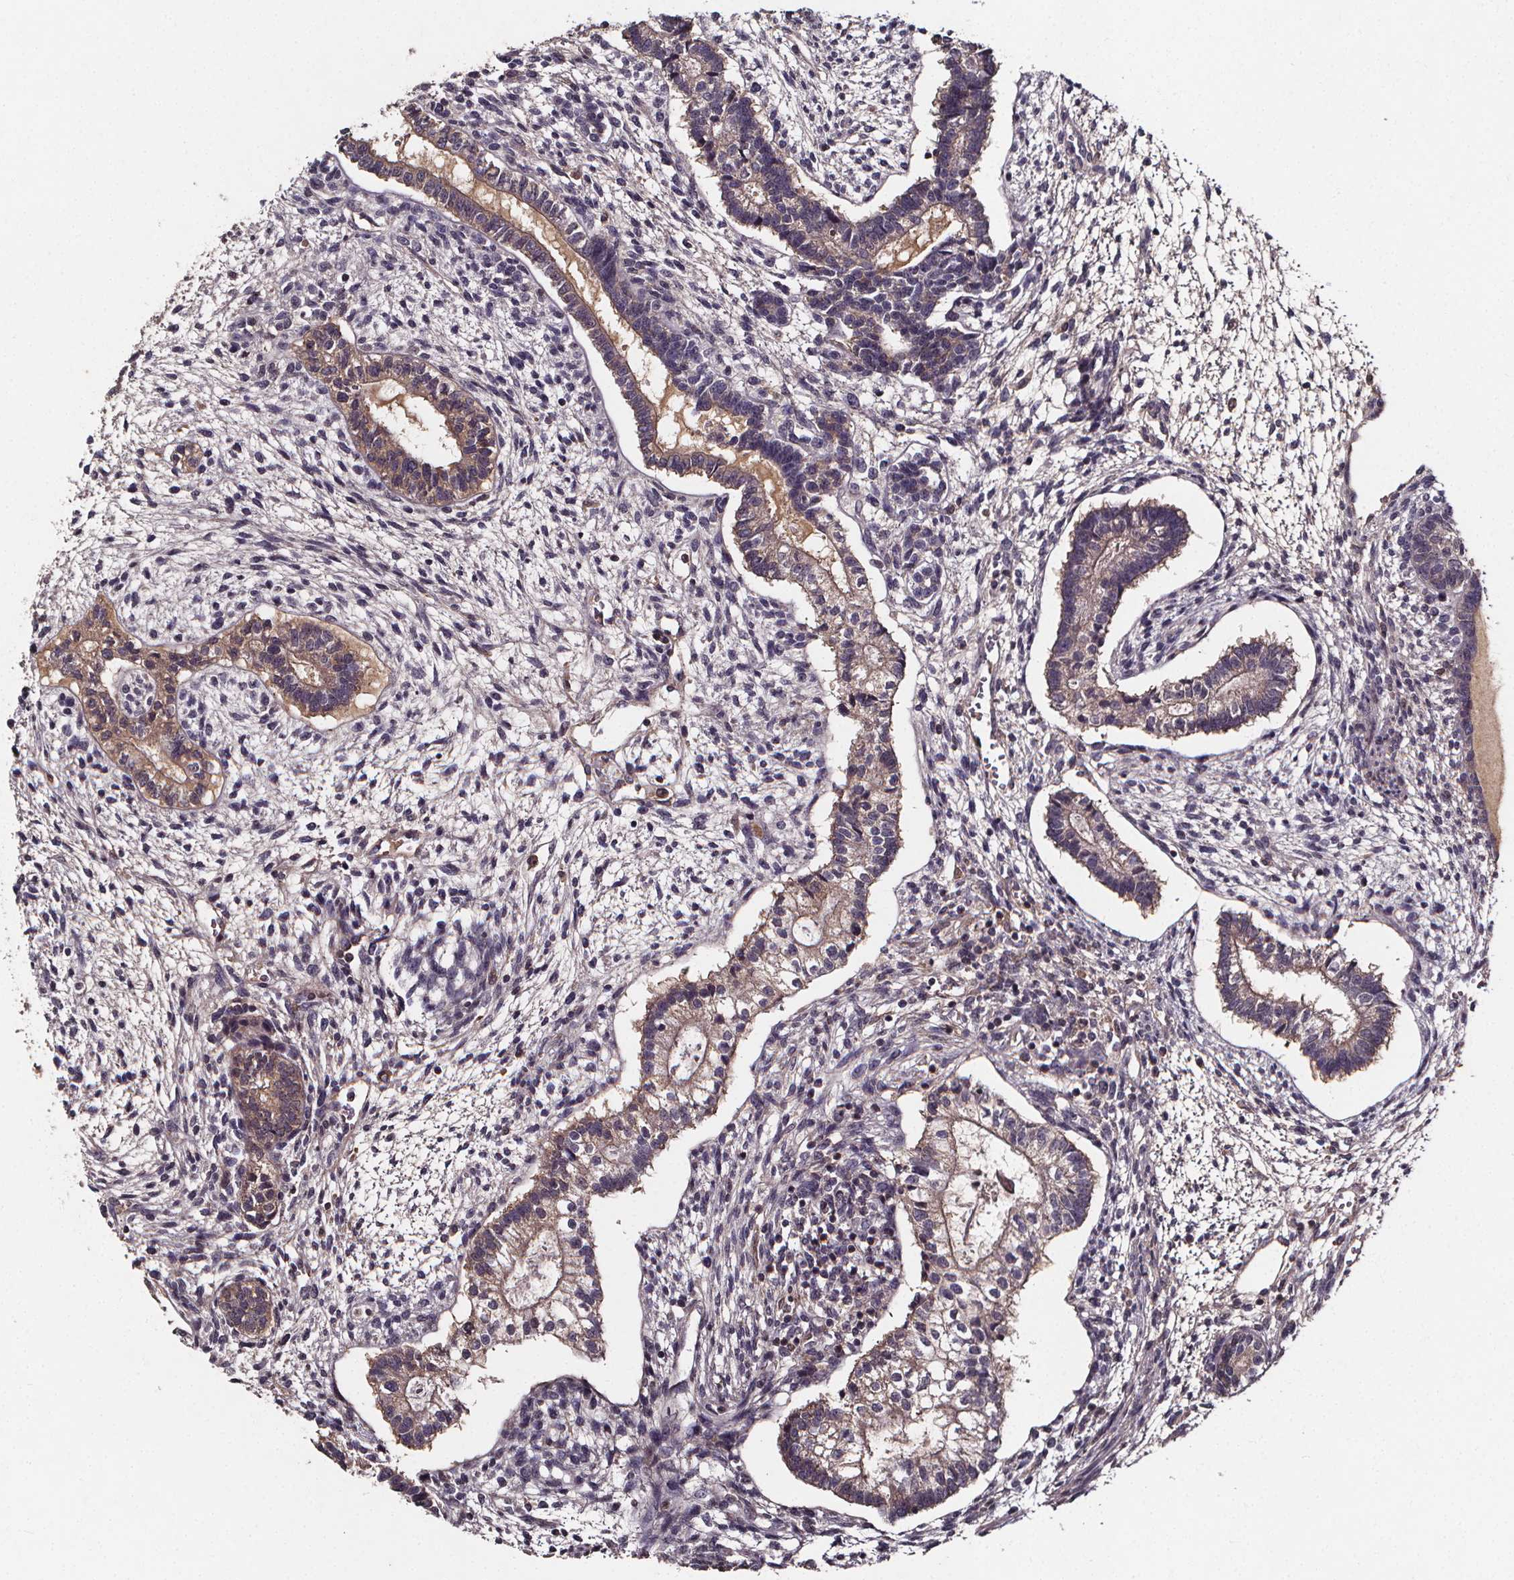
{"staining": {"intensity": "moderate", "quantity": "25%-75%", "location": "cytoplasmic/membranous"}, "tissue": "testis cancer", "cell_type": "Tumor cells", "image_type": "cancer", "snomed": [{"axis": "morphology", "description": "Carcinoma, Embryonal, NOS"}, {"axis": "topography", "description": "Testis"}], "caption": "Moderate cytoplasmic/membranous expression is appreciated in approximately 25%-75% of tumor cells in testis cancer (embryonal carcinoma). The protein of interest is stained brown, and the nuclei are stained in blue (DAB IHC with brightfield microscopy, high magnification).", "gene": "SPAG8", "patient": {"sex": "male", "age": 37}}